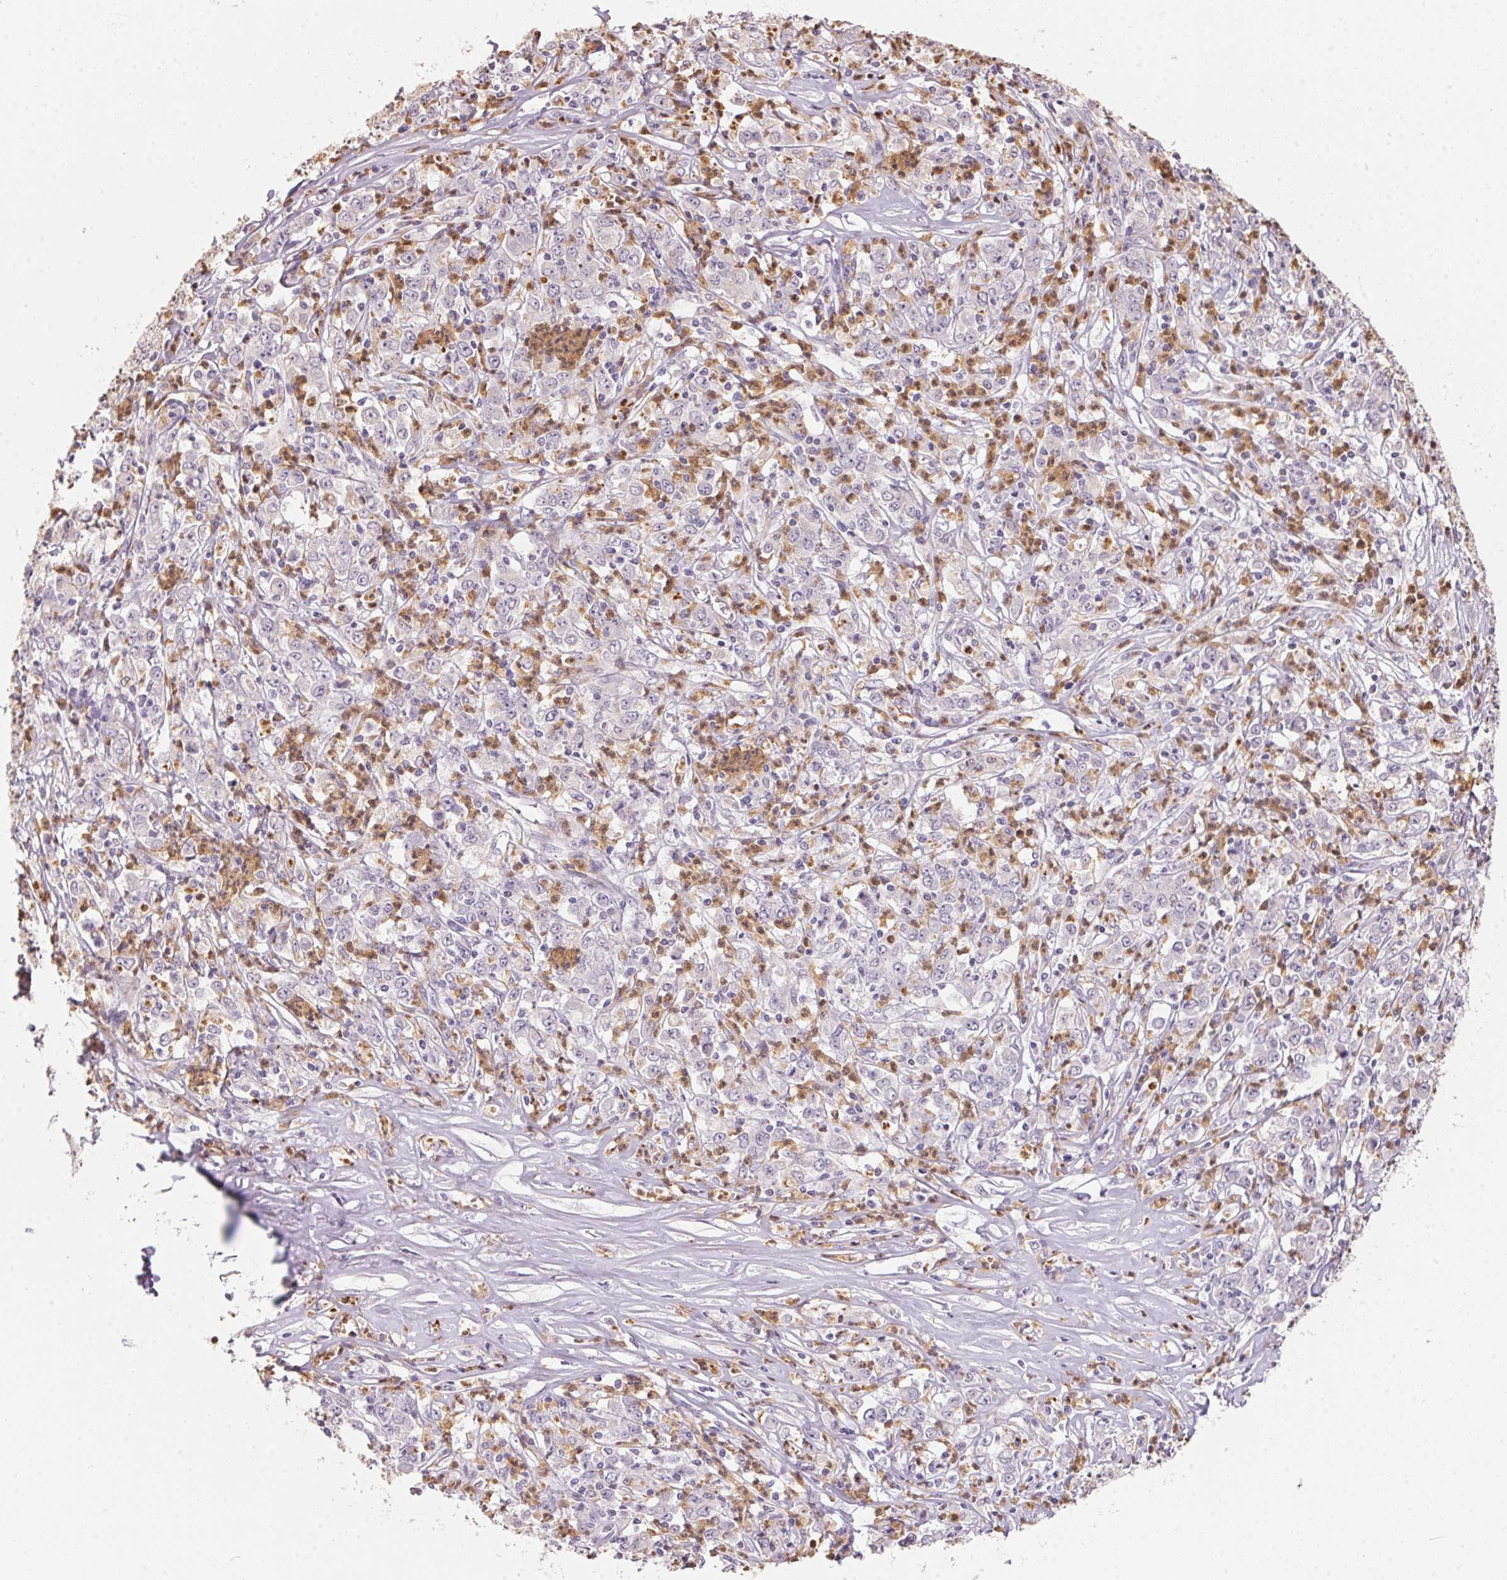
{"staining": {"intensity": "negative", "quantity": "none", "location": "none"}, "tissue": "stomach cancer", "cell_type": "Tumor cells", "image_type": "cancer", "snomed": [{"axis": "morphology", "description": "Adenocarcinoma, NOS"}, {"axis": "topography", "description": "Stomach, lower"}], "caption": "Tumor cells are negative for brown protein staining in adenocarcinoma (stomach).", "gene": "SERPINB1", "patient": {"sex": "female", "age": 71}}